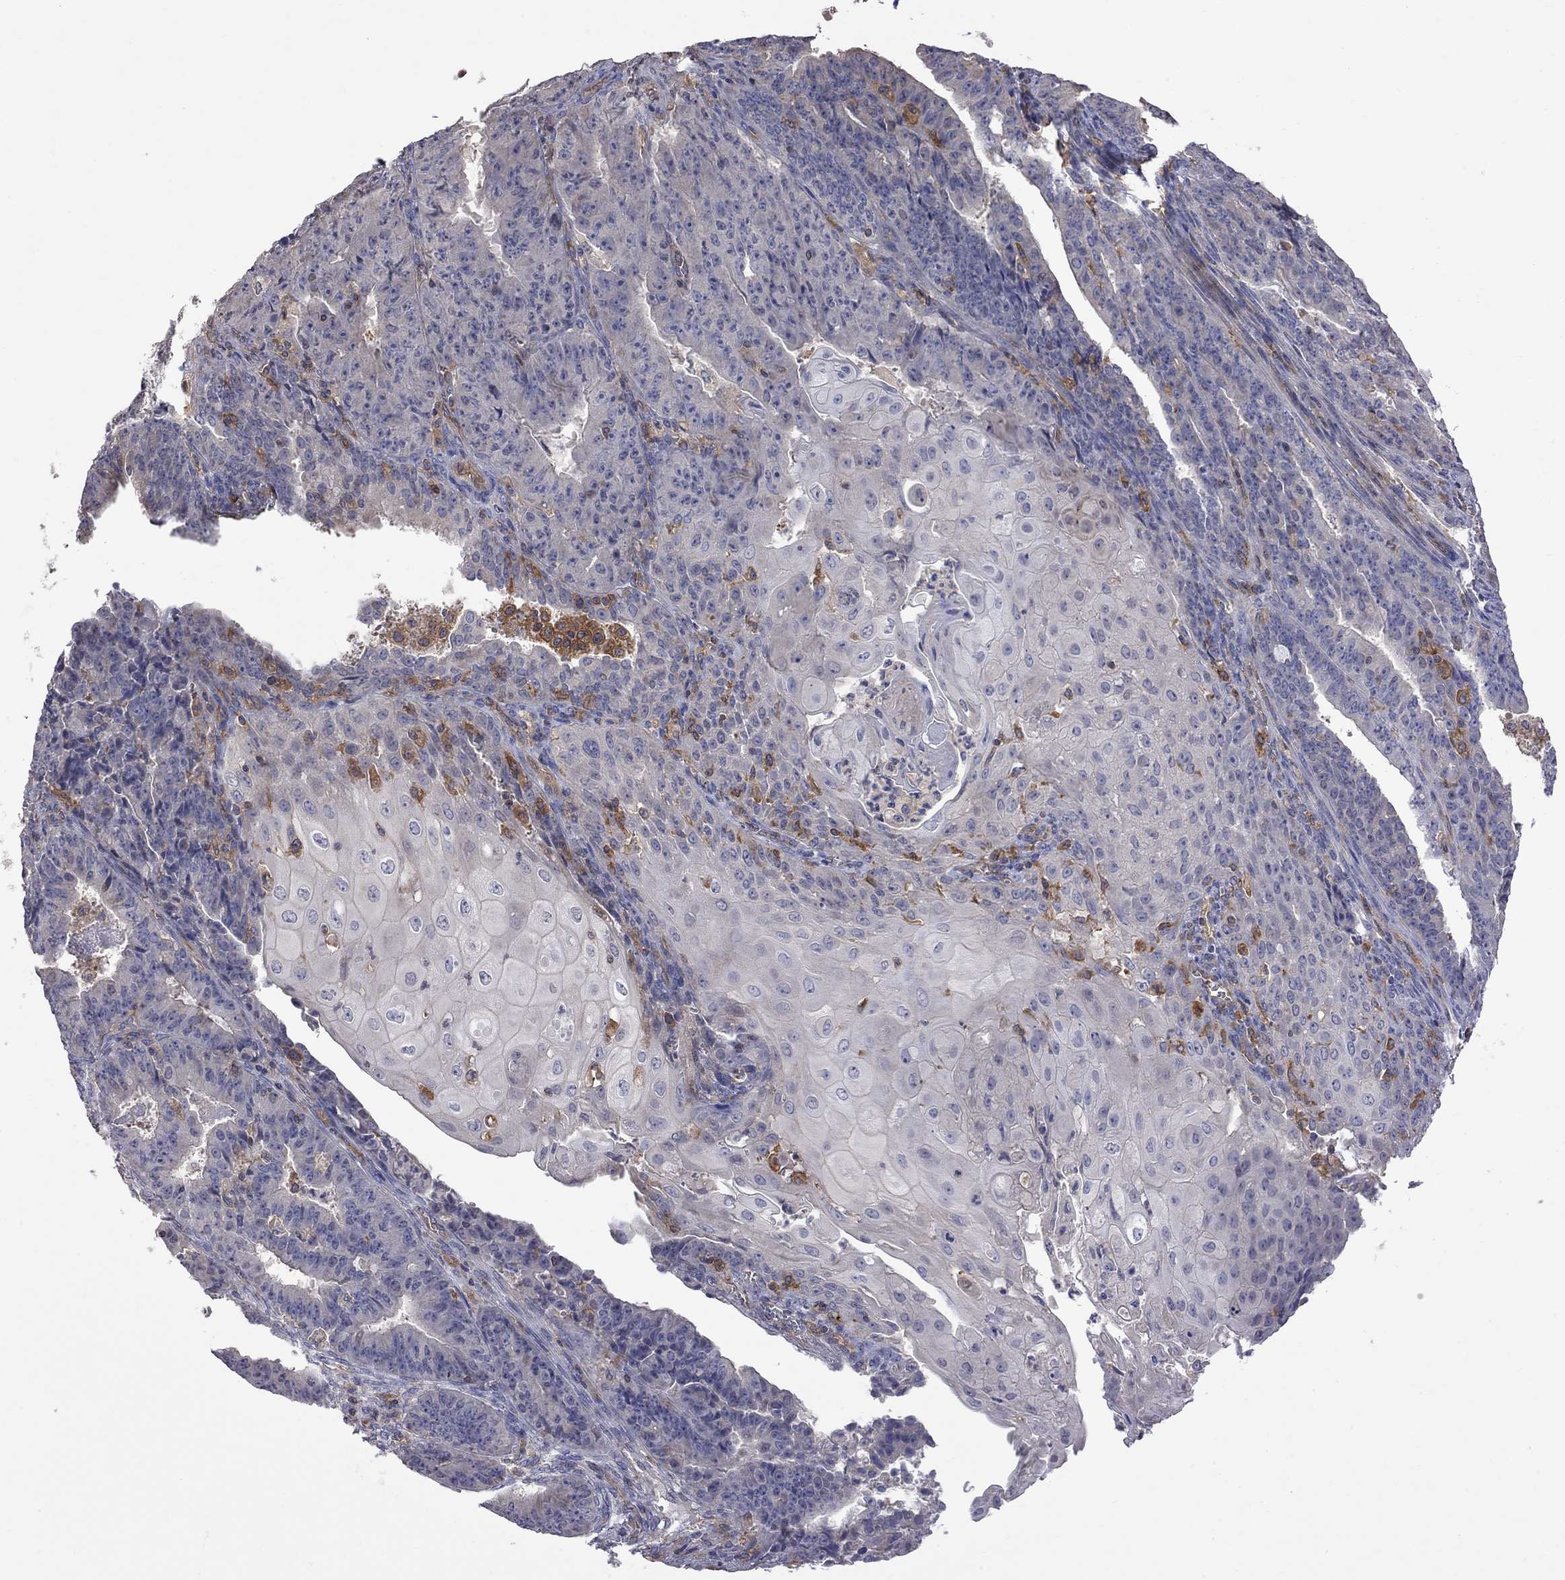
{"staining": {"intensity": "negative", "quantity": "none", "location": "none"}, "tissue": "ovarian cancer", "cell_type": "Tumor cells", "image_type": "cancer", "snomed": [{"axis": "morphology", "description": "Carcinoma, endometroid"}, {"axis": "topography", "description": "Ovary"}], "caption": "Micrograph shows no significant protein staining in tumor cells of ovarian endometroid carcinoma.", "gene": "ABI3", "patient": {"sex": "female", "age": 42}}